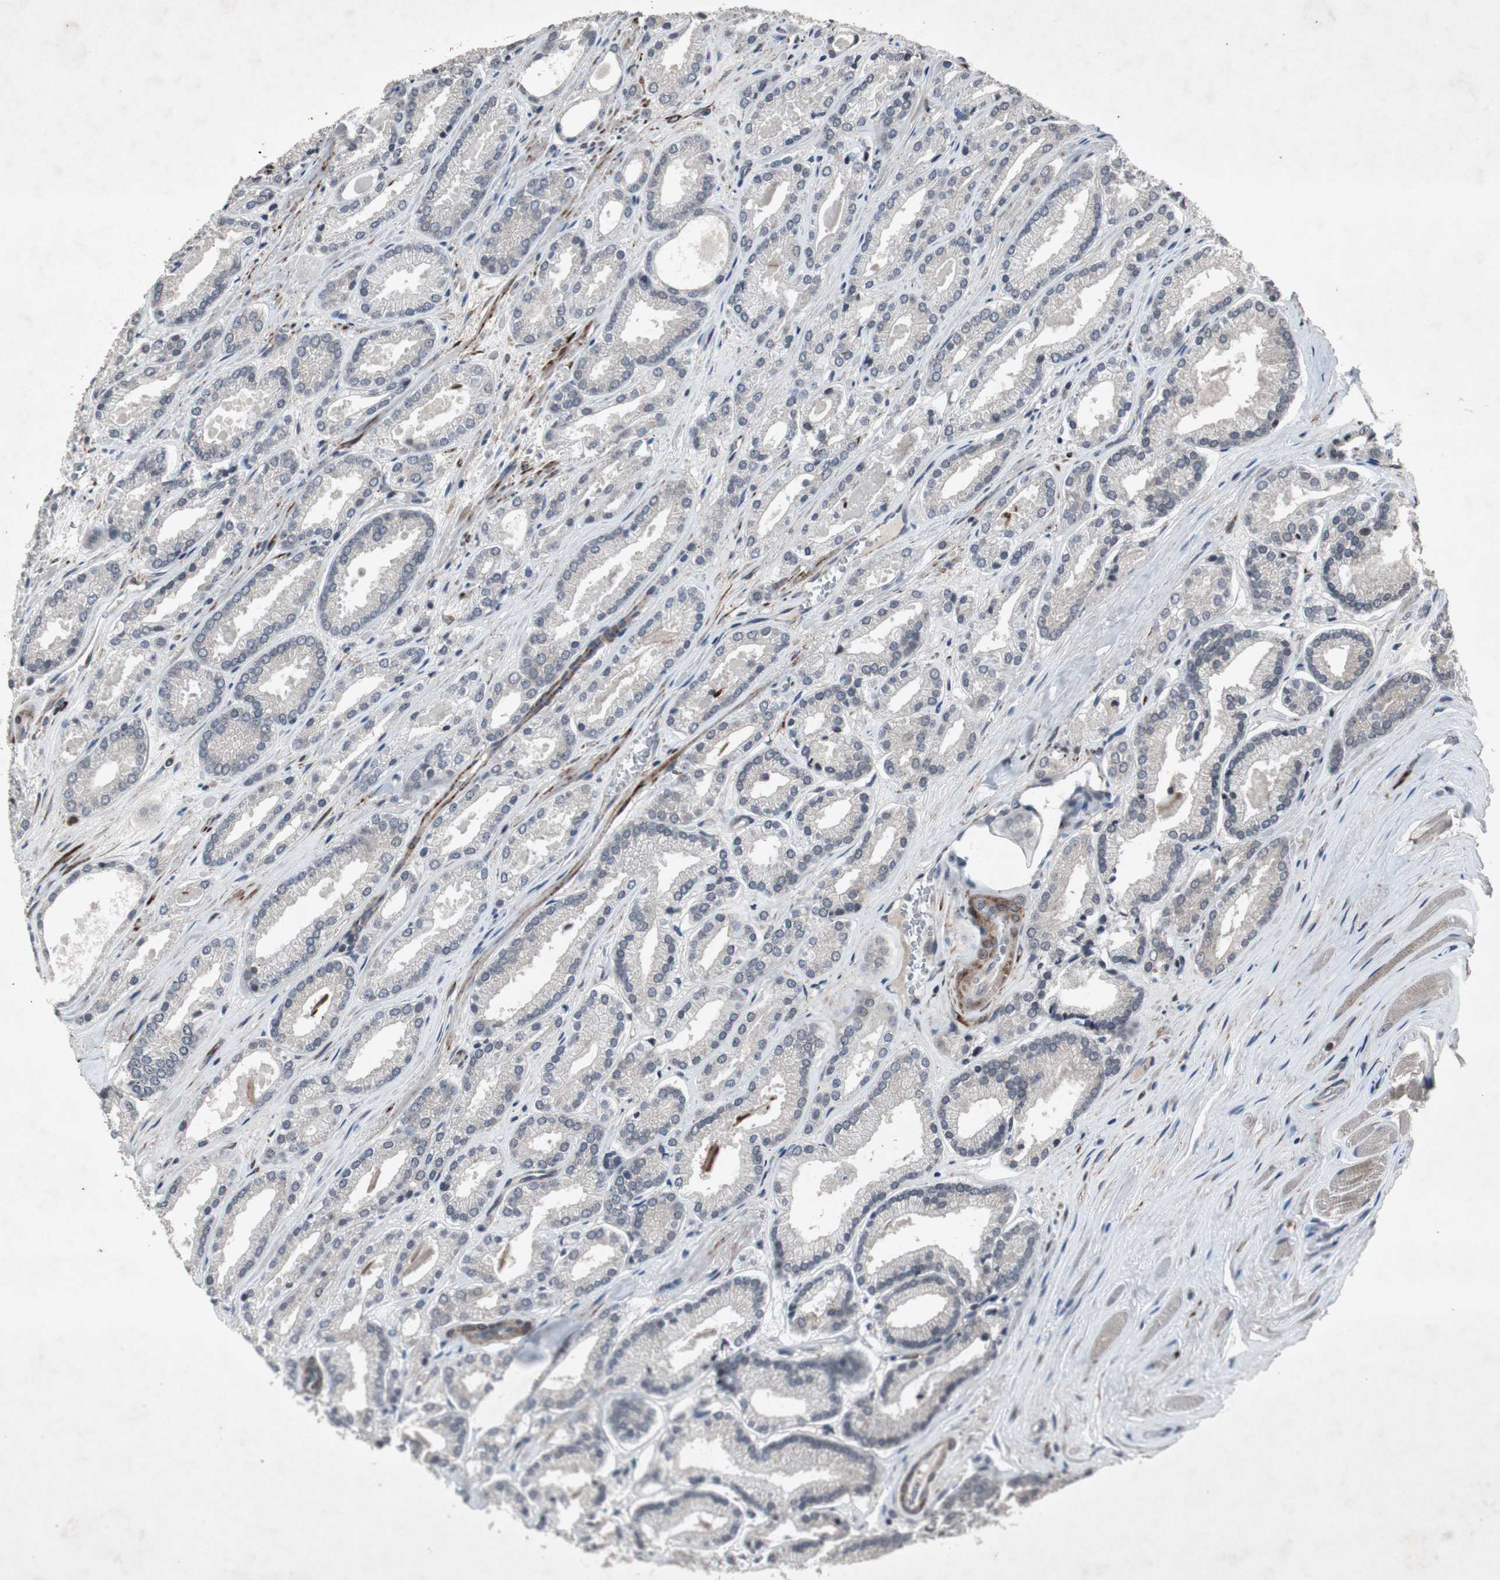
{"staining": {"intensity": "negative", "quantity": "none", "location": "none"}, "tissue": "prostate cancer", "cell_type": "Tumor cells", "image_type": "cancer", "snomed": [{"axis": "morphology", "description": "Adenocarcinoma, Low grade"}, {"axis": "topography", "description": "Prostate"}], "caption": "Immunohistochemistry (IHC) of adenocarcinoma (low-grade) (prostate) demonstrates no expression in tumor cells. (DAB (3,3'-diaminobenzidine) IHC with hematoxylin counter stain).", "gene": "CRADD", "patient": {"sex": "male", "age": 59}}